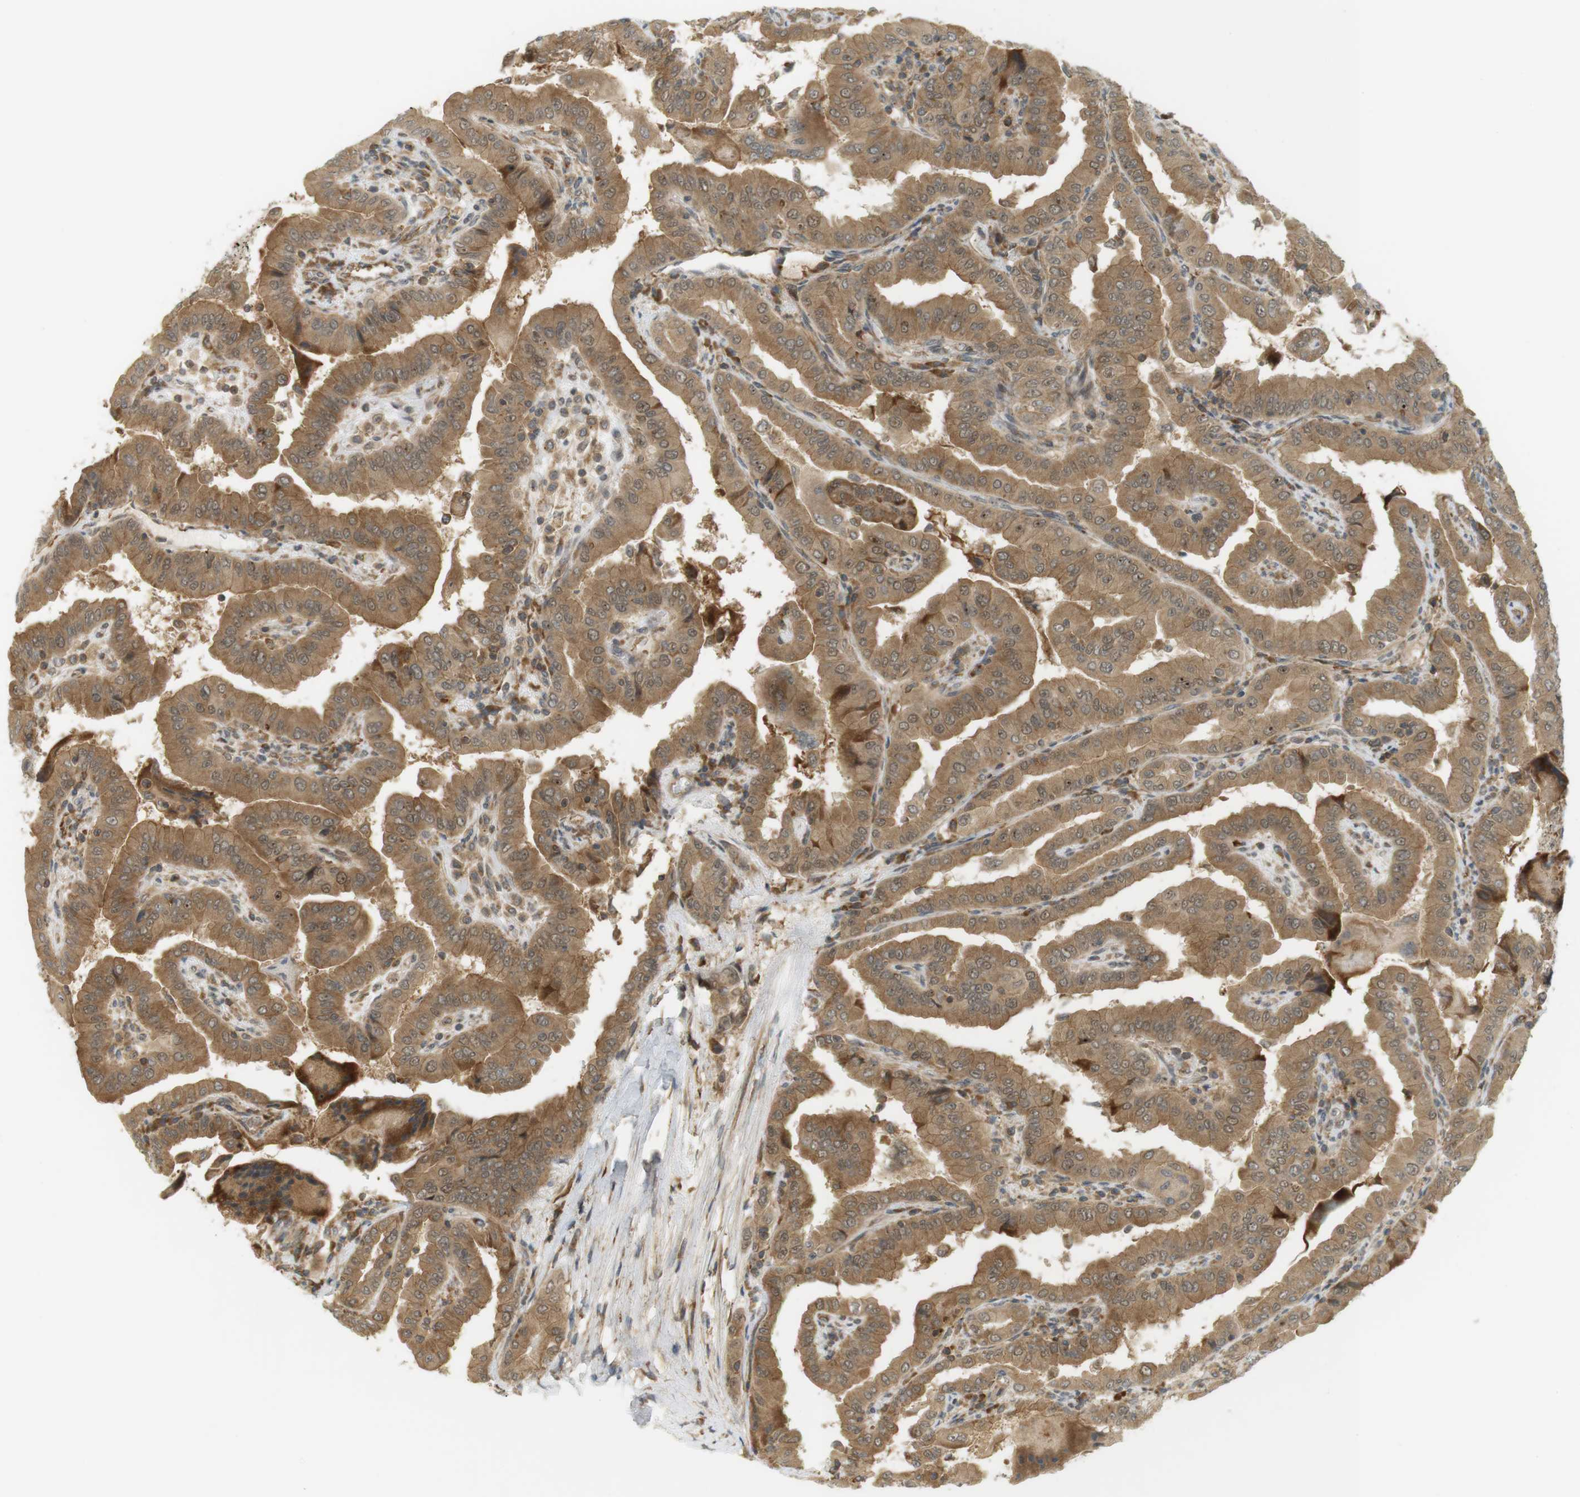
{"staining": {"intensity": "moderate", "quantity": ">75%", "location": "cytoplasmic/membranous,nuclear"}, "tissue": "thyroid cancer", "cell_type": "Tumor cells", "image_type": "cancer", "snomed": [{"axis": "morphology", "description": "Papillary adenocarcinoma, NOS"}, {"axis": "topography", "description": "Thyroid gland"}], "caption": "Approximately >75% of tumor cells in human thyroid cancer (papillary adenocarcinoma) demonstrate moderate cytoplasmic/membranous and nuclear protein staining as visualized by brown immunohistochemical staining.", "gene": "PA2G4", "patient": {"sex": "male", "age": 33}}